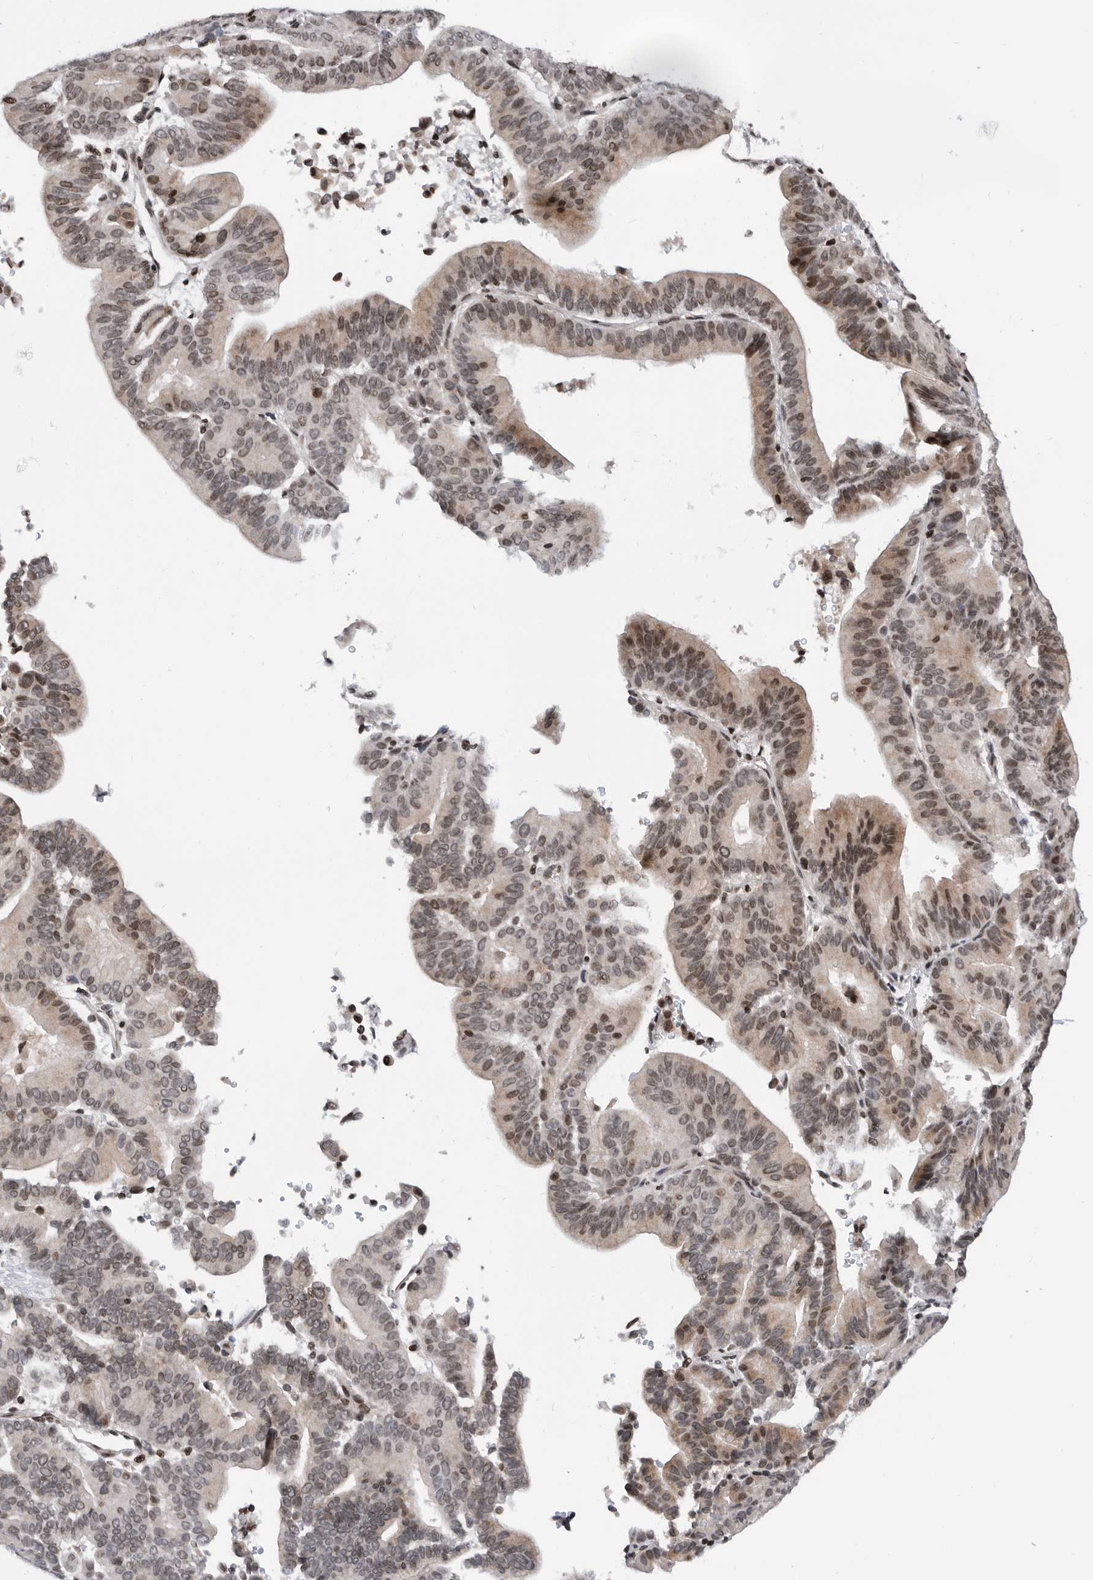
{"staining": {"intensity": "moderate", "quantity": "25%-75%", "location": "nuclear"}, "tissue": "liver cancer", "cell_type": "Tumor cells", "image_type": "cancer", "snomed": [{"axis": "morphology", "description": "Cholangiocarcinoma"}, {"axis": "topography", "description": "Liver"}], "caption": "Liver cancer was stained to show a protein in brown. There is medium levels of moderate nuclear positivity in approximately 25%-75% of tumor cells. (Stains: DAB in brown, nuclei in blue, Microscopy: brightfield microscopy at high magnification).", "gene": "SNRNP48", "patient": {"sex": "female", "age": 75}}